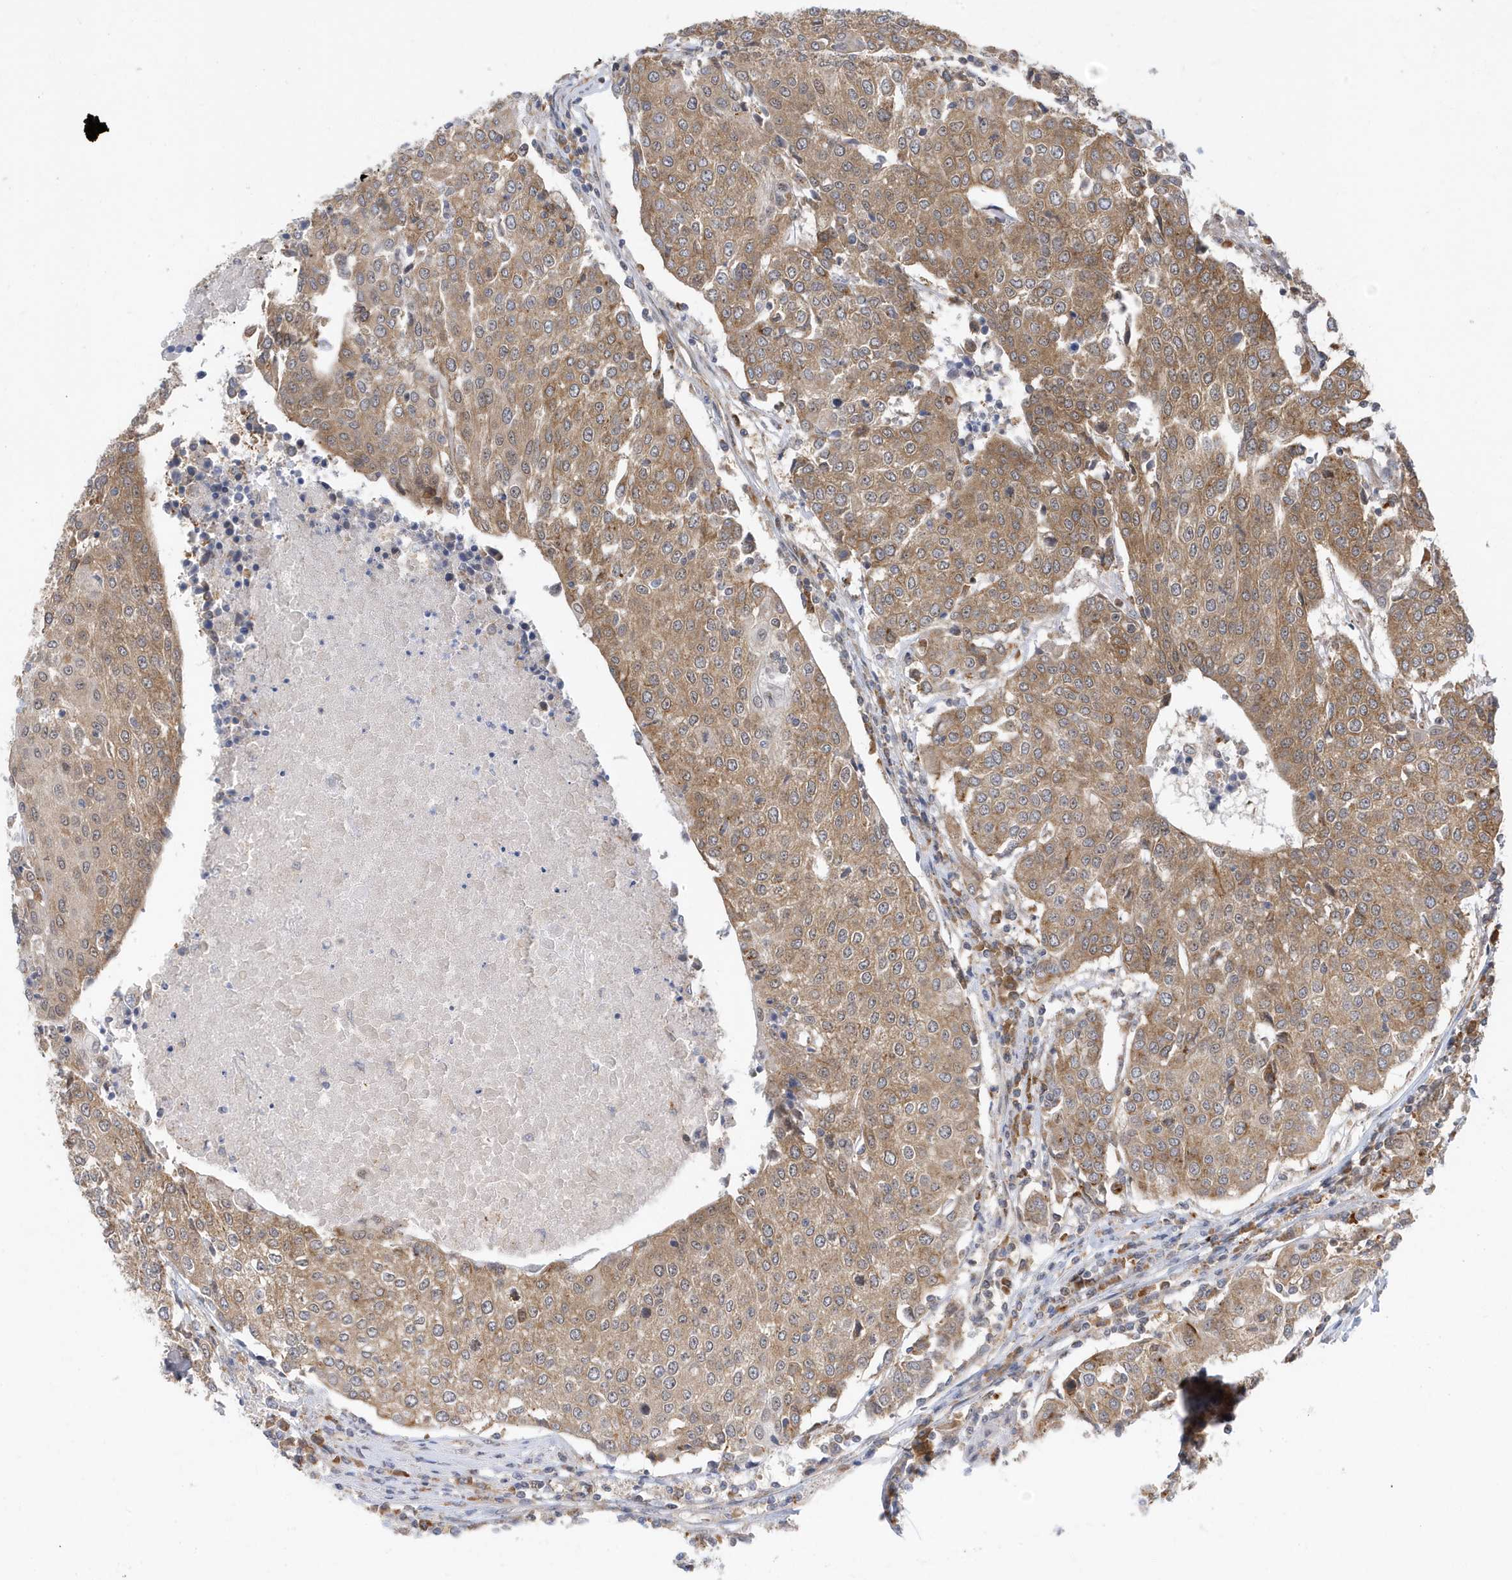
{"staining": {"intensity": "moderate", "quantity": ">75%", "location": "cytoplasmic/membranous"}, "tissue": "urothelial cancer", "cell_type": "Tumor cells", "image_type": "cancer", "snomed": [{"axis": "morphology", "description": "Urothelial carcinoma, High grade"}, {"axis": "topography", "description": "Urinary bladder"}], "caption": "The histopathology image exhibits immunohistochemical staining of urothelial cancer. There is moderate cytoplasmic/membranous staining is identified in approximately >75% of tumor cells. Using DAB (brown) and hematoxylin (blue) stains, captured at high magnification using brightfield microscopy.", "gene": "ZNF507", "patient": {"sex": "female", "age": 85}}